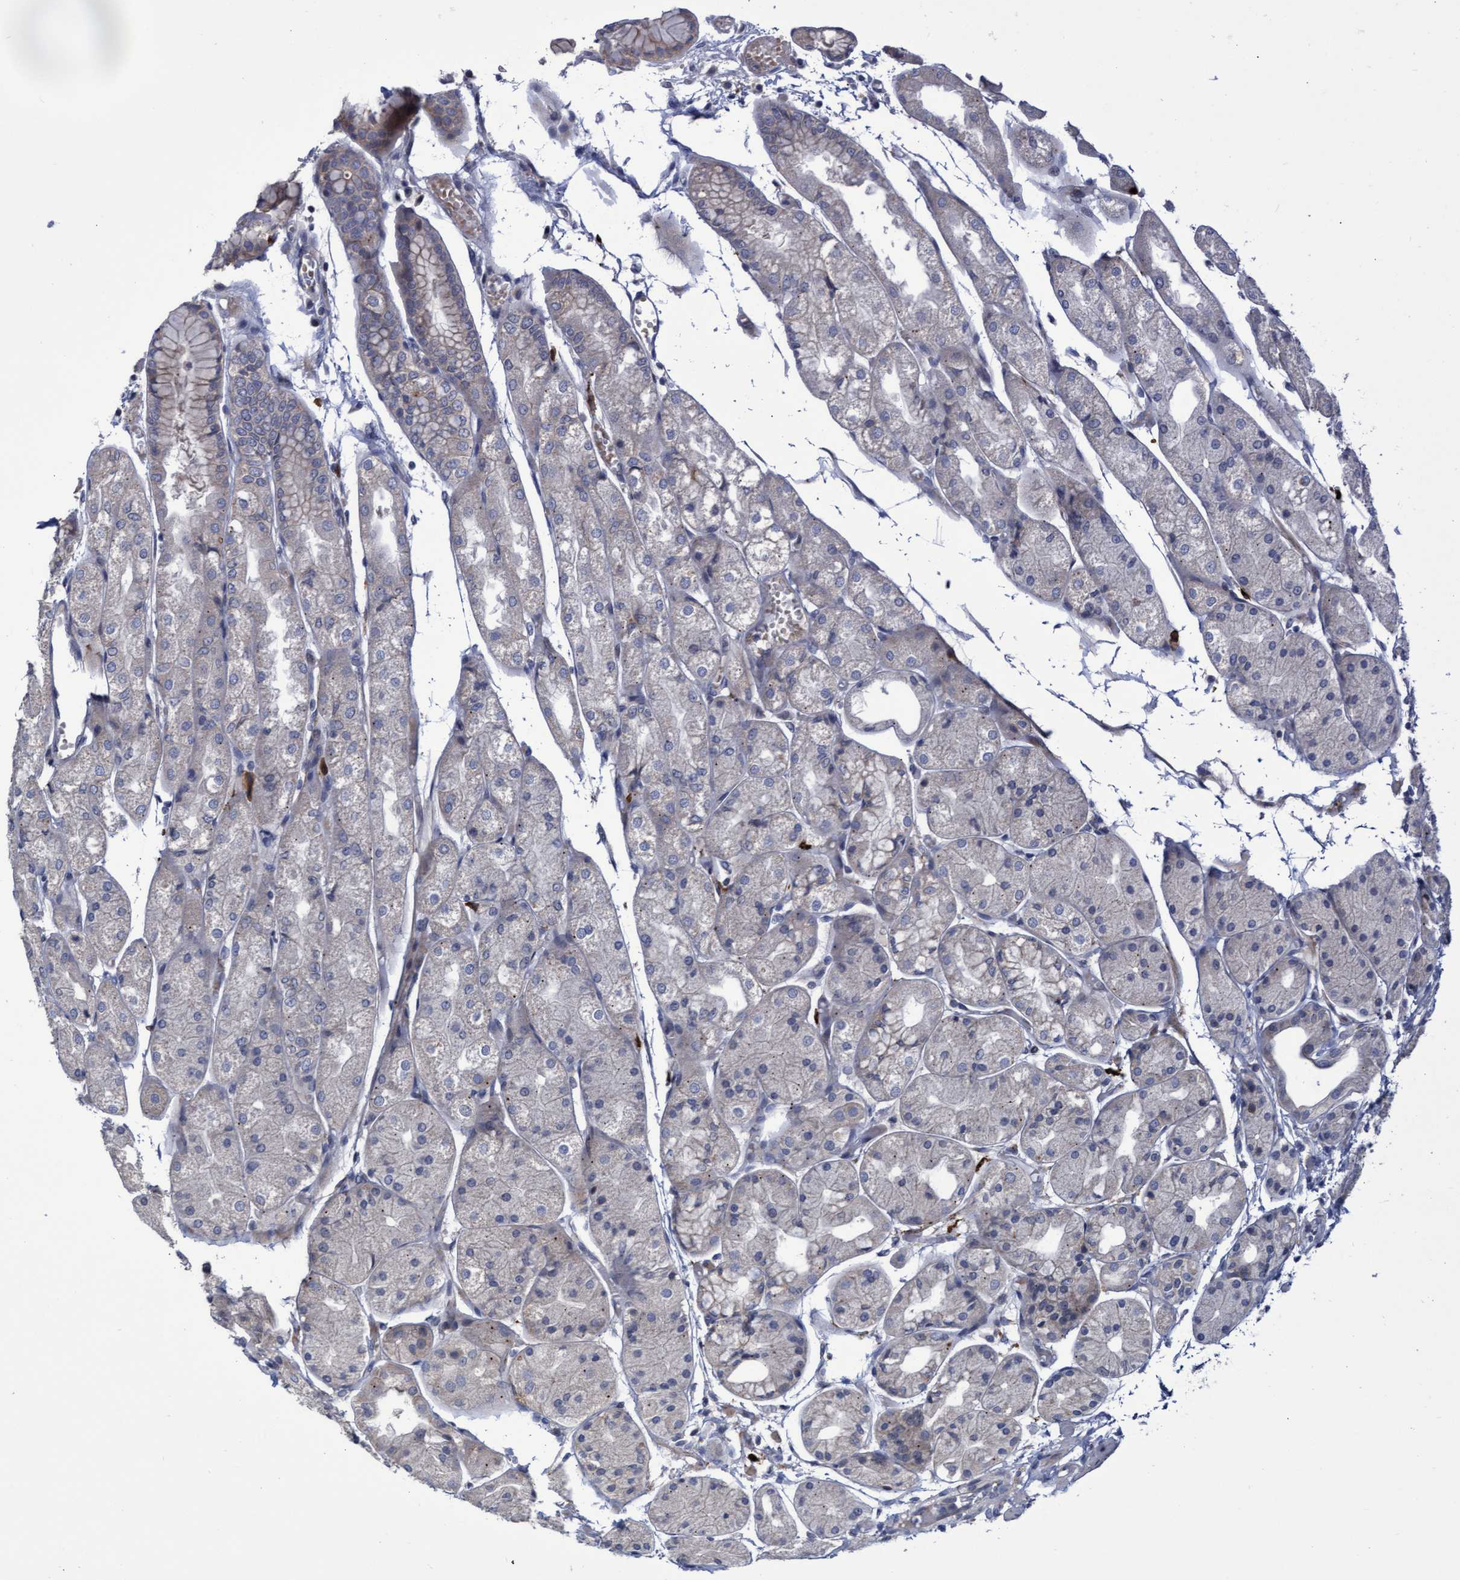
{"staining": {"intensity": "moderate", "quantity": "<25%", "location": "cytoplasmic/membranous"}, "tissue": "stomach", "cell_type": "Glandular cells", "image_type": "normal", "snomed": [{"axis": "morphology", "description": "Normal tissue, NOS"}, {"axis": "topography", "description": "Stomach, upper"}], "caption": "DAB (3,3'-diaminobenzidine) immunohistochemical staining of benign stomach exhibits moderate cytoplasmic/membranous protein staining in approximately <25% of glandular cells. Ihc stains the protein of interest in brown and the nuclei are stained blue.", "gene": "ABCF2", "patient": {"sex": "male", "age": 72}}